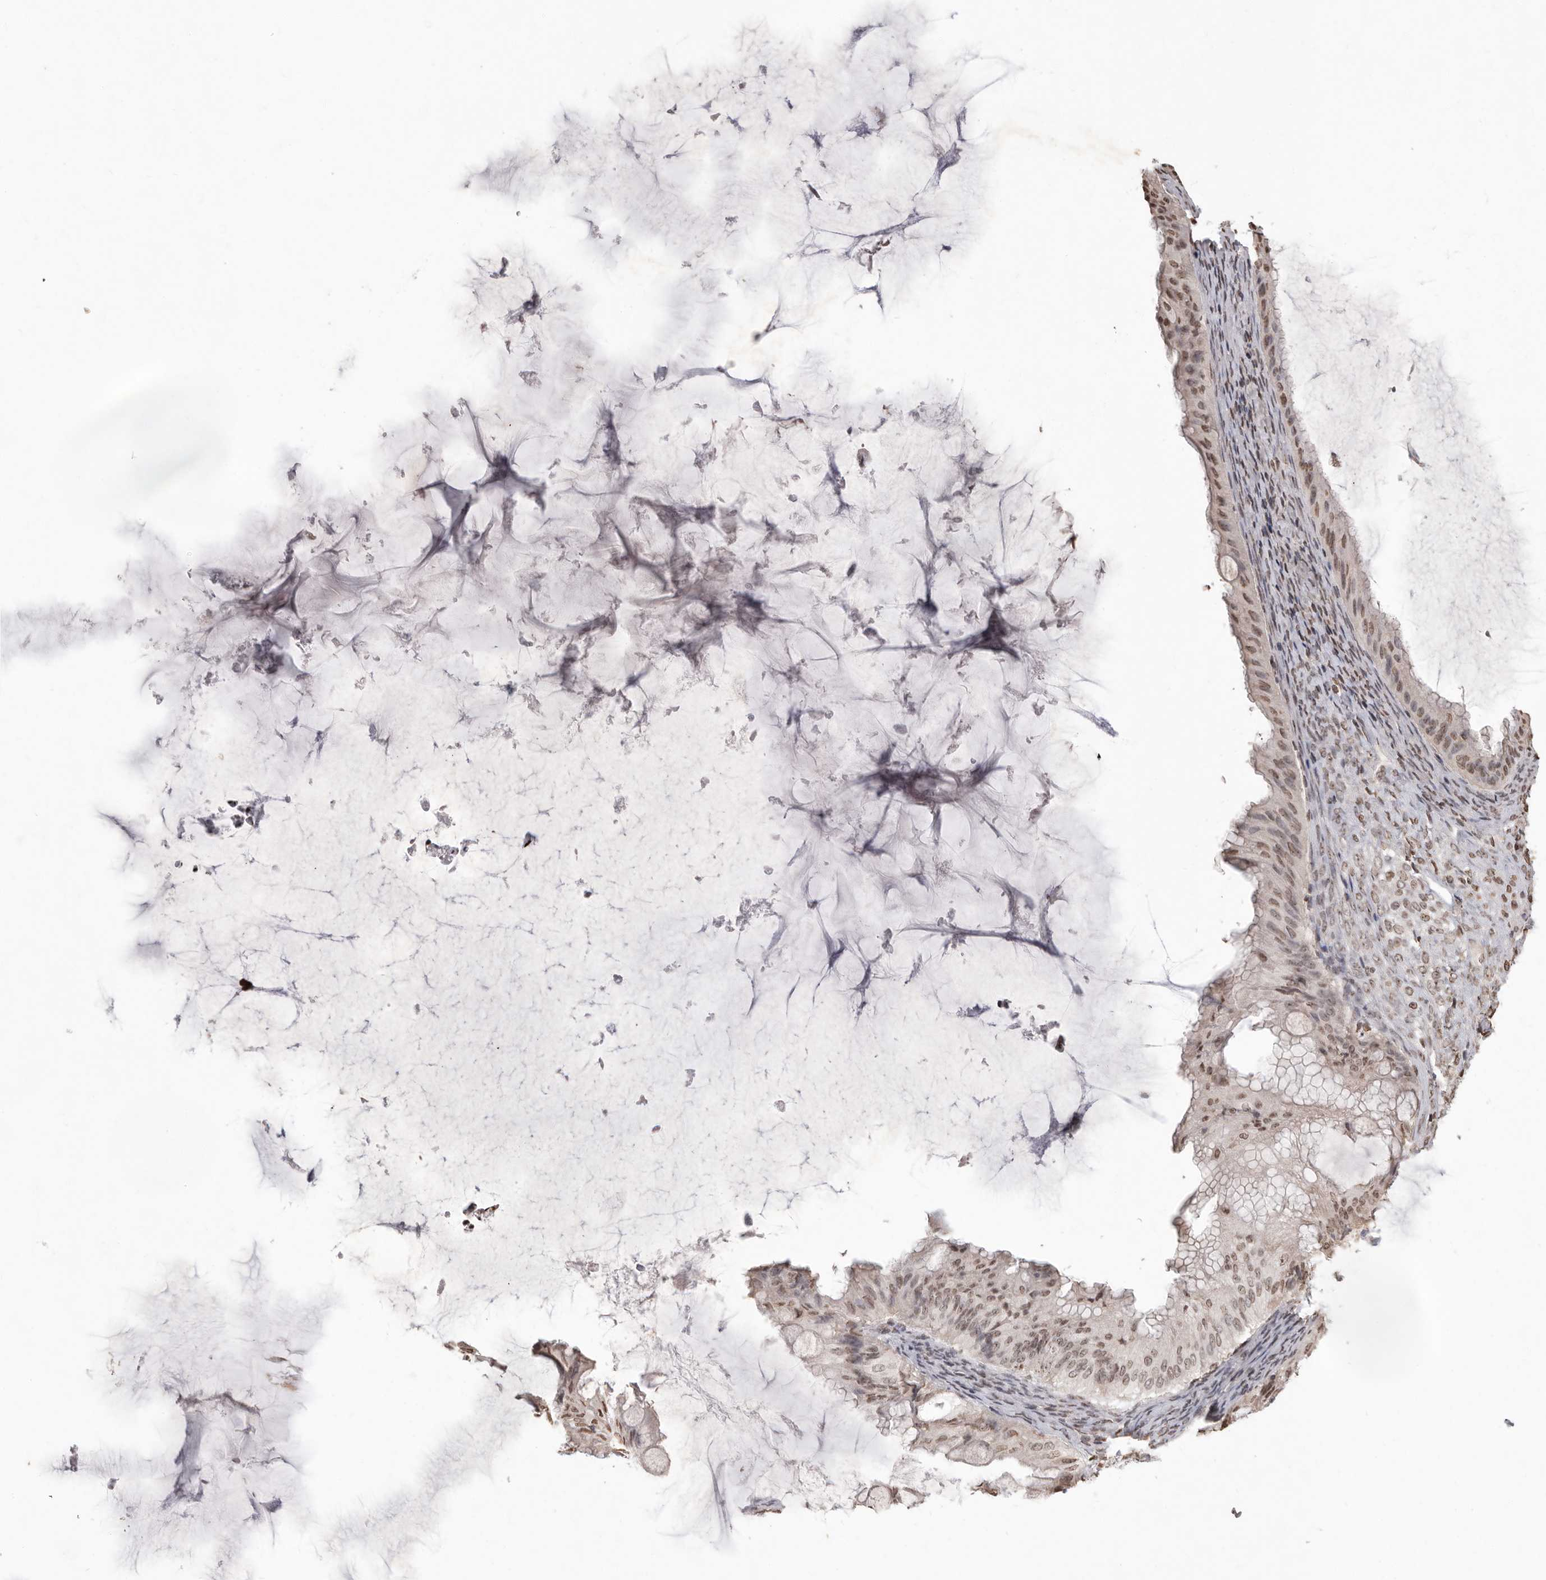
{"staining": {"intensity": "moderate", "quantity": ">75%", "location": "nuclear"}, "tissue": "ovarian cancer", "cell_type": "Tumor cells", "image_type": "cancer", "snomed": [{"axis": "morphology", "description": "Cystadenocarcinoma, mucinous, NOS"}, {"axis": "topography", "description": "Ovary"}], "caption": "The image displays a brown stain indicating the presence of a protein in the nuclear of tumor cells in mucinous cystadenocarcinoma (ovarian).", "gene": "WDR45", "patient": {"sex": "female", "age": 61}}